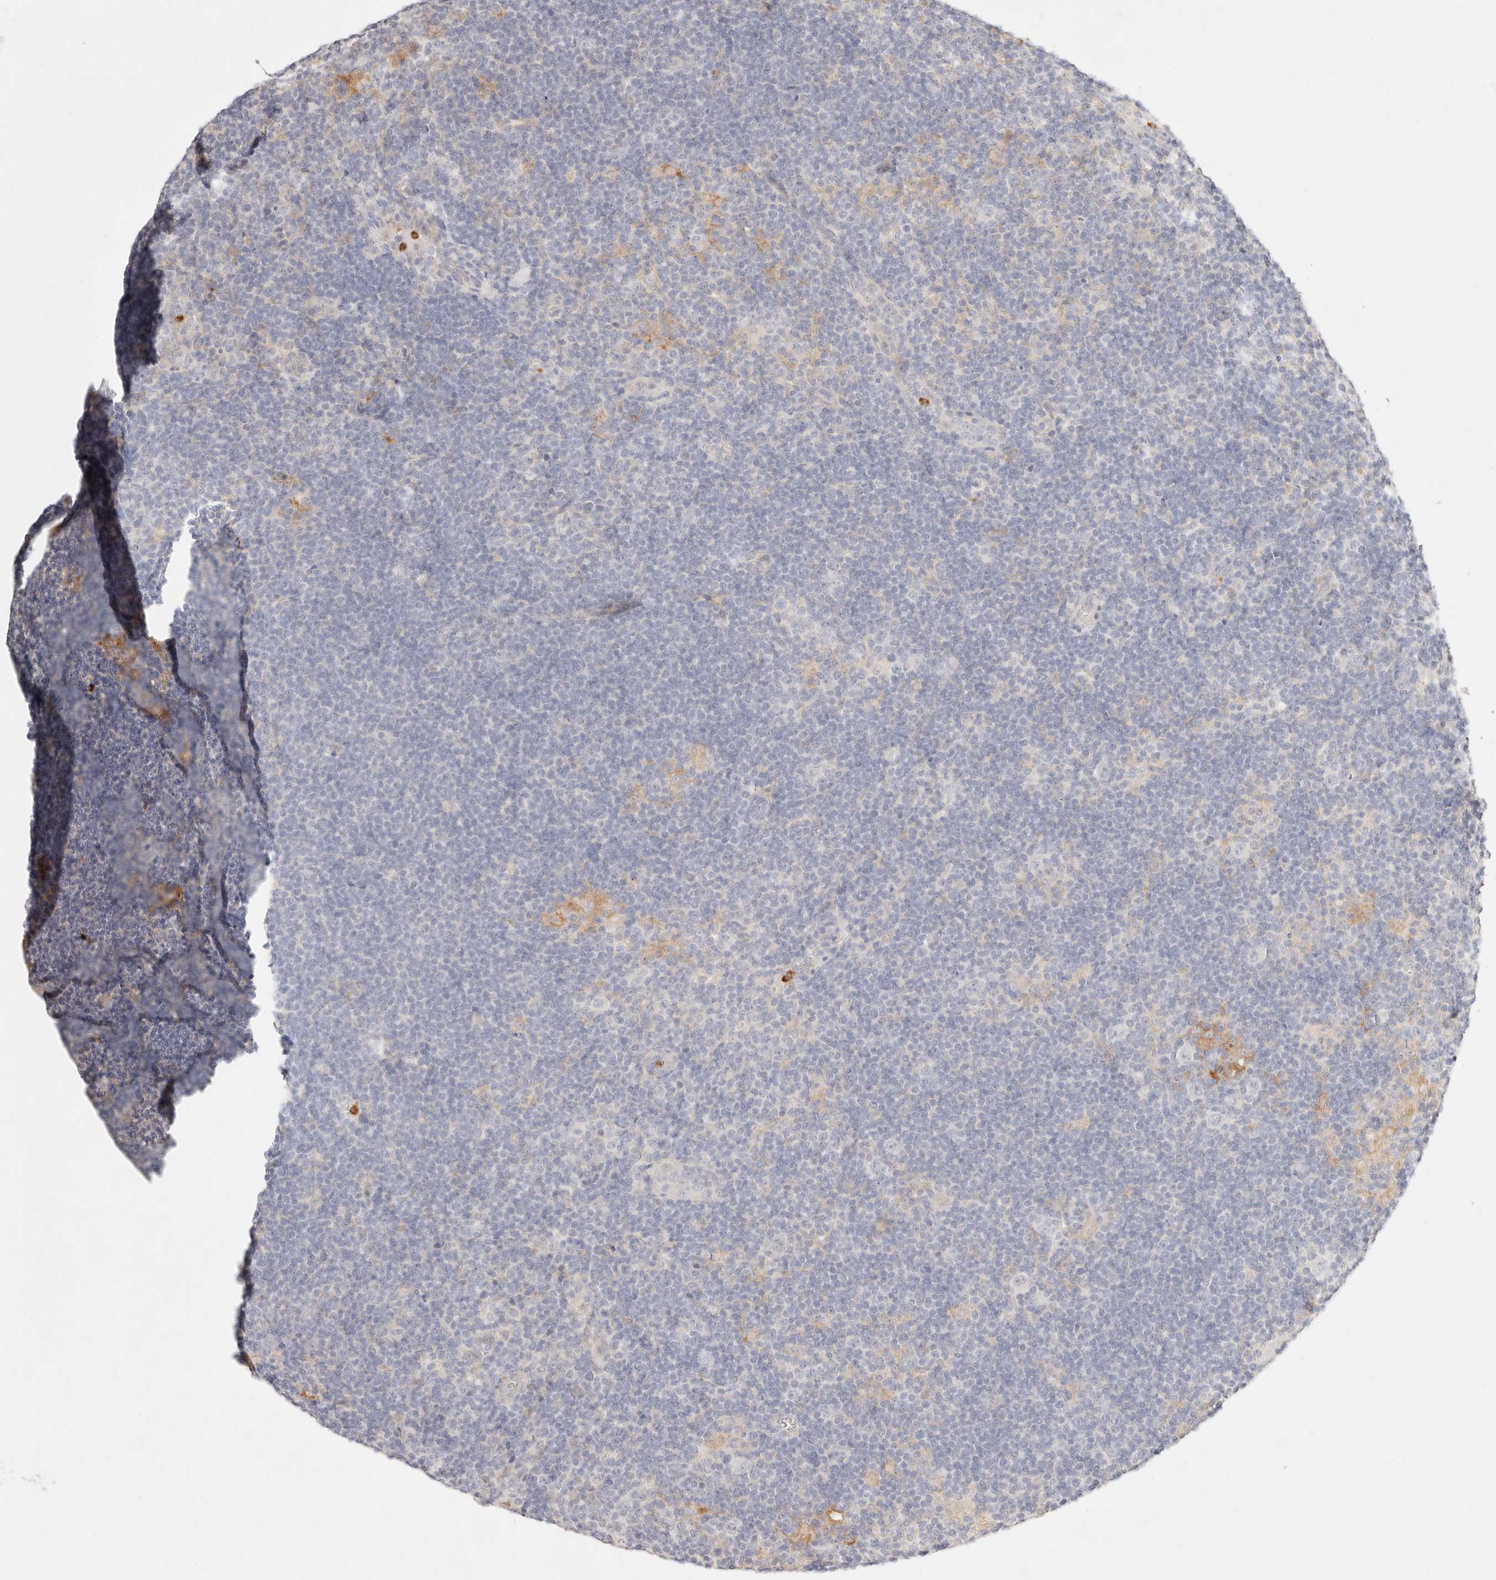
{"staining": {"intensity": "negative", "quantity": "none", "location": "none"}, "tissue": "lymphoma", "cell_type": "Tumor cells", "image_type": "cancer", "snomed": [{"axis": "morphology", "description": "Hodgkin's disease, NOS"}, {"axis": "topography", "description": "Lymph node"}], "caption": "Immunohistochemistry (IHC) micrograph of neoplastic tissue: Hodgkin's disease stained with DAB displays no significant protein staining in tumor cells. (DAB (3,3'-diaminobenzidine) immunohistochemistry, high magnification).", "gene": "GPR84", "patient": {"sex": "female", "age": 57}}